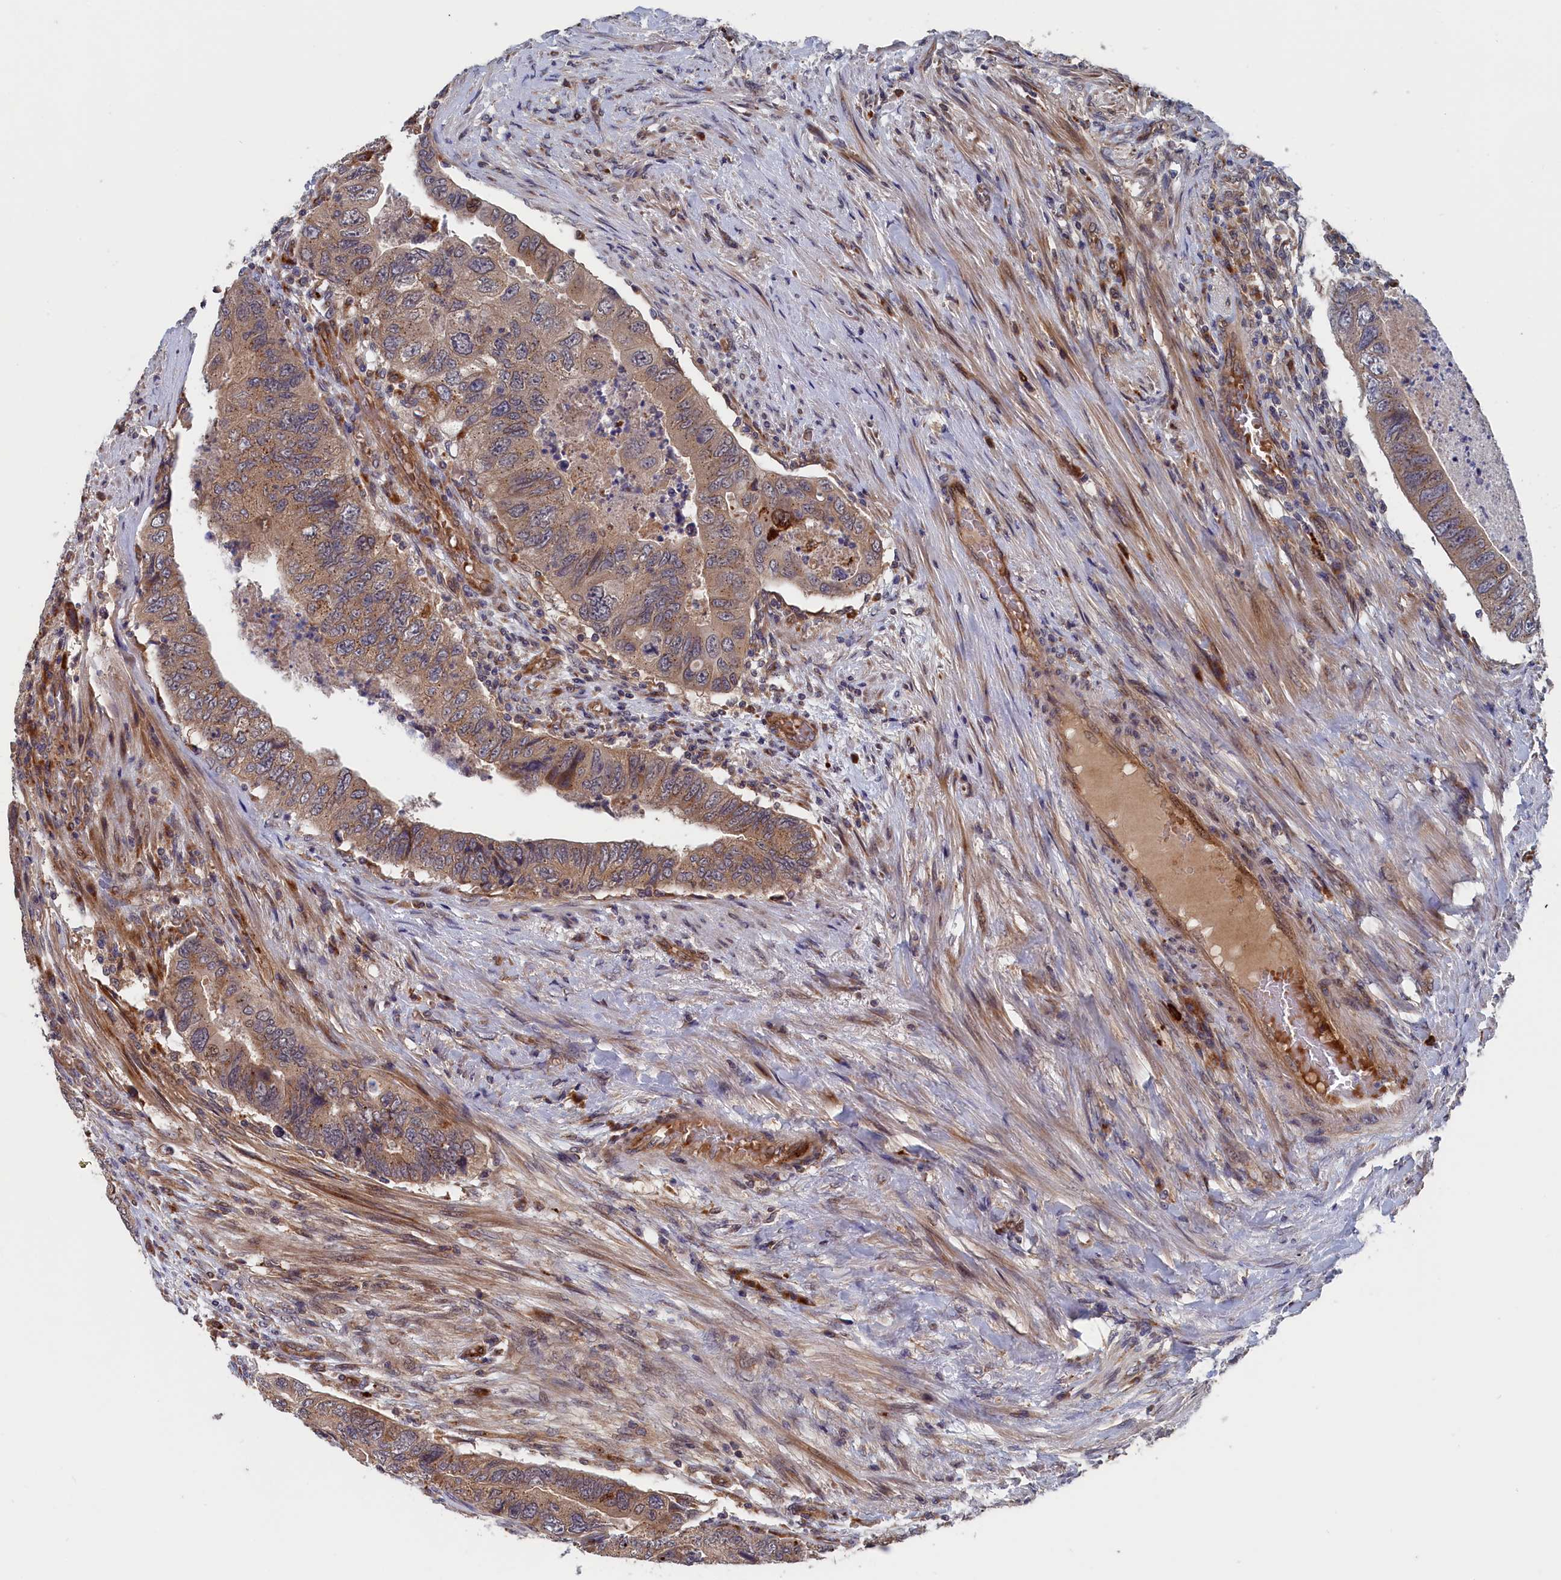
{"staining": {"intensity": "moderate", "quantity": "25%-75%", "location": "cytoplasmic/membranous"}, "tissue": "colorectal cancer", "cell_type": "Tumor cells", "image_type": "cancer", "snomed": [{"axis": "morphology", "description": "Adenocarcinoma, NOS"}, {"axis": "topography", "description": "Rectum"}], "caption": "Tumor cells display medium levels of moderate cytoplasmic/membranous expression in about 25%-75% of cells in colorectal adenocarcinoma.", "gene": "TRAPPC2L", "patient": {"sex": "male", "age": 63}}